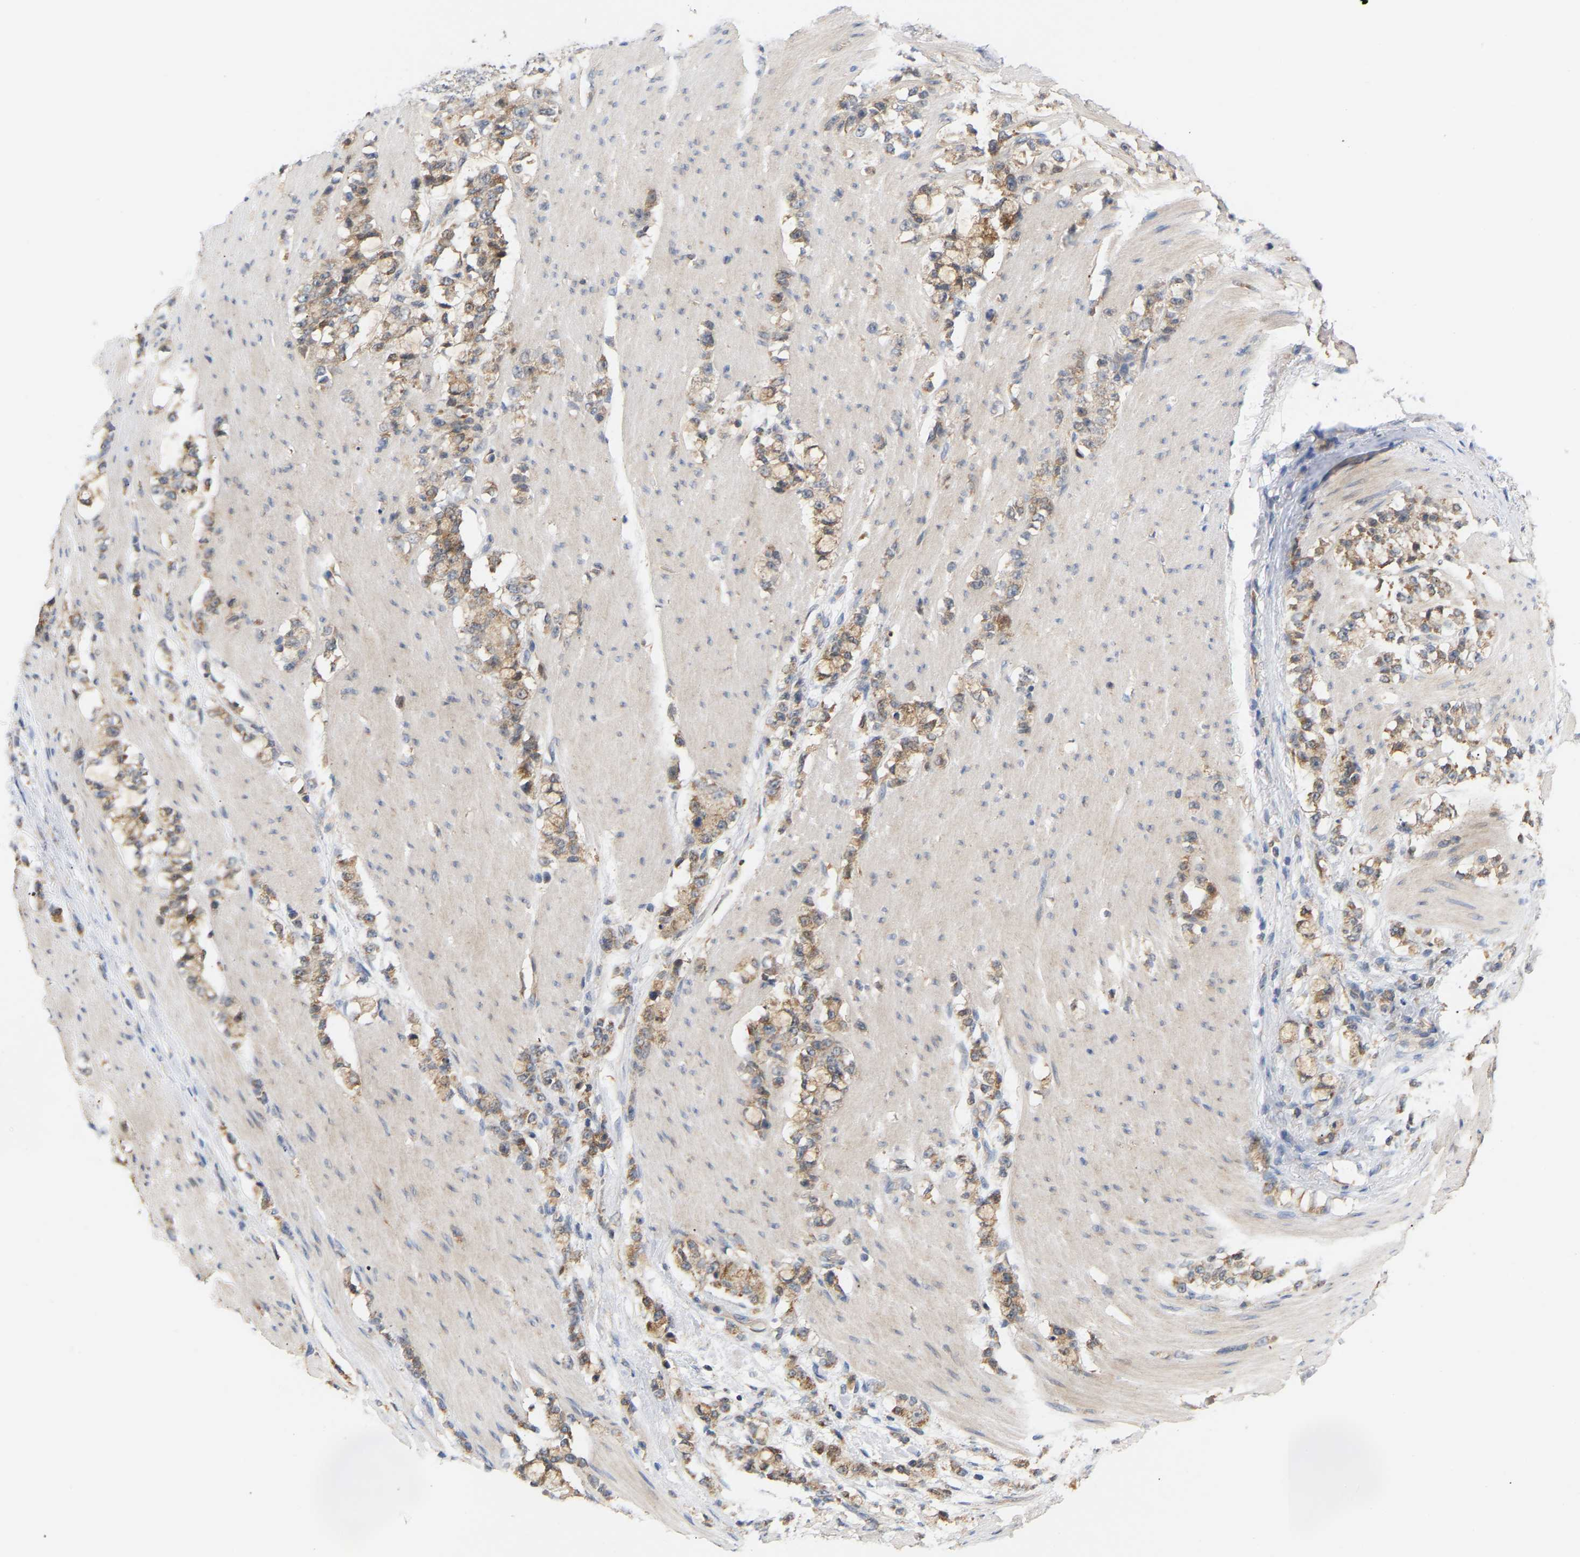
{"staining": {"intensity": "moderate", "quantity": ">75%", "location": "cytoplasmic/membranous"}, "tissue": "stomach cancer", "cell_type": "Tumor cells", "image_type": "cancer", "snomed": [{"axis": "morphology", "description": "Adenocarcinoma, NOS"}, {"axis": "topography", "description": "Stomach, lower"}], "caption": "Immunohistochemistry staining of adenocarcinoma (stomach), which displays medium levels of moderate cytoplasmic/membranous positivity in approximately >75% of tumor cells indicating moderate cytoplasmic/membranous protein expression. The staining was performed using DAB (3,3'-diaminobenzidine) (brown) for protein detection and nuclei were counterstained in hematoxylin (blue).", "gene": "TPMT", "patient": {"sex": "male", "age": 88}}